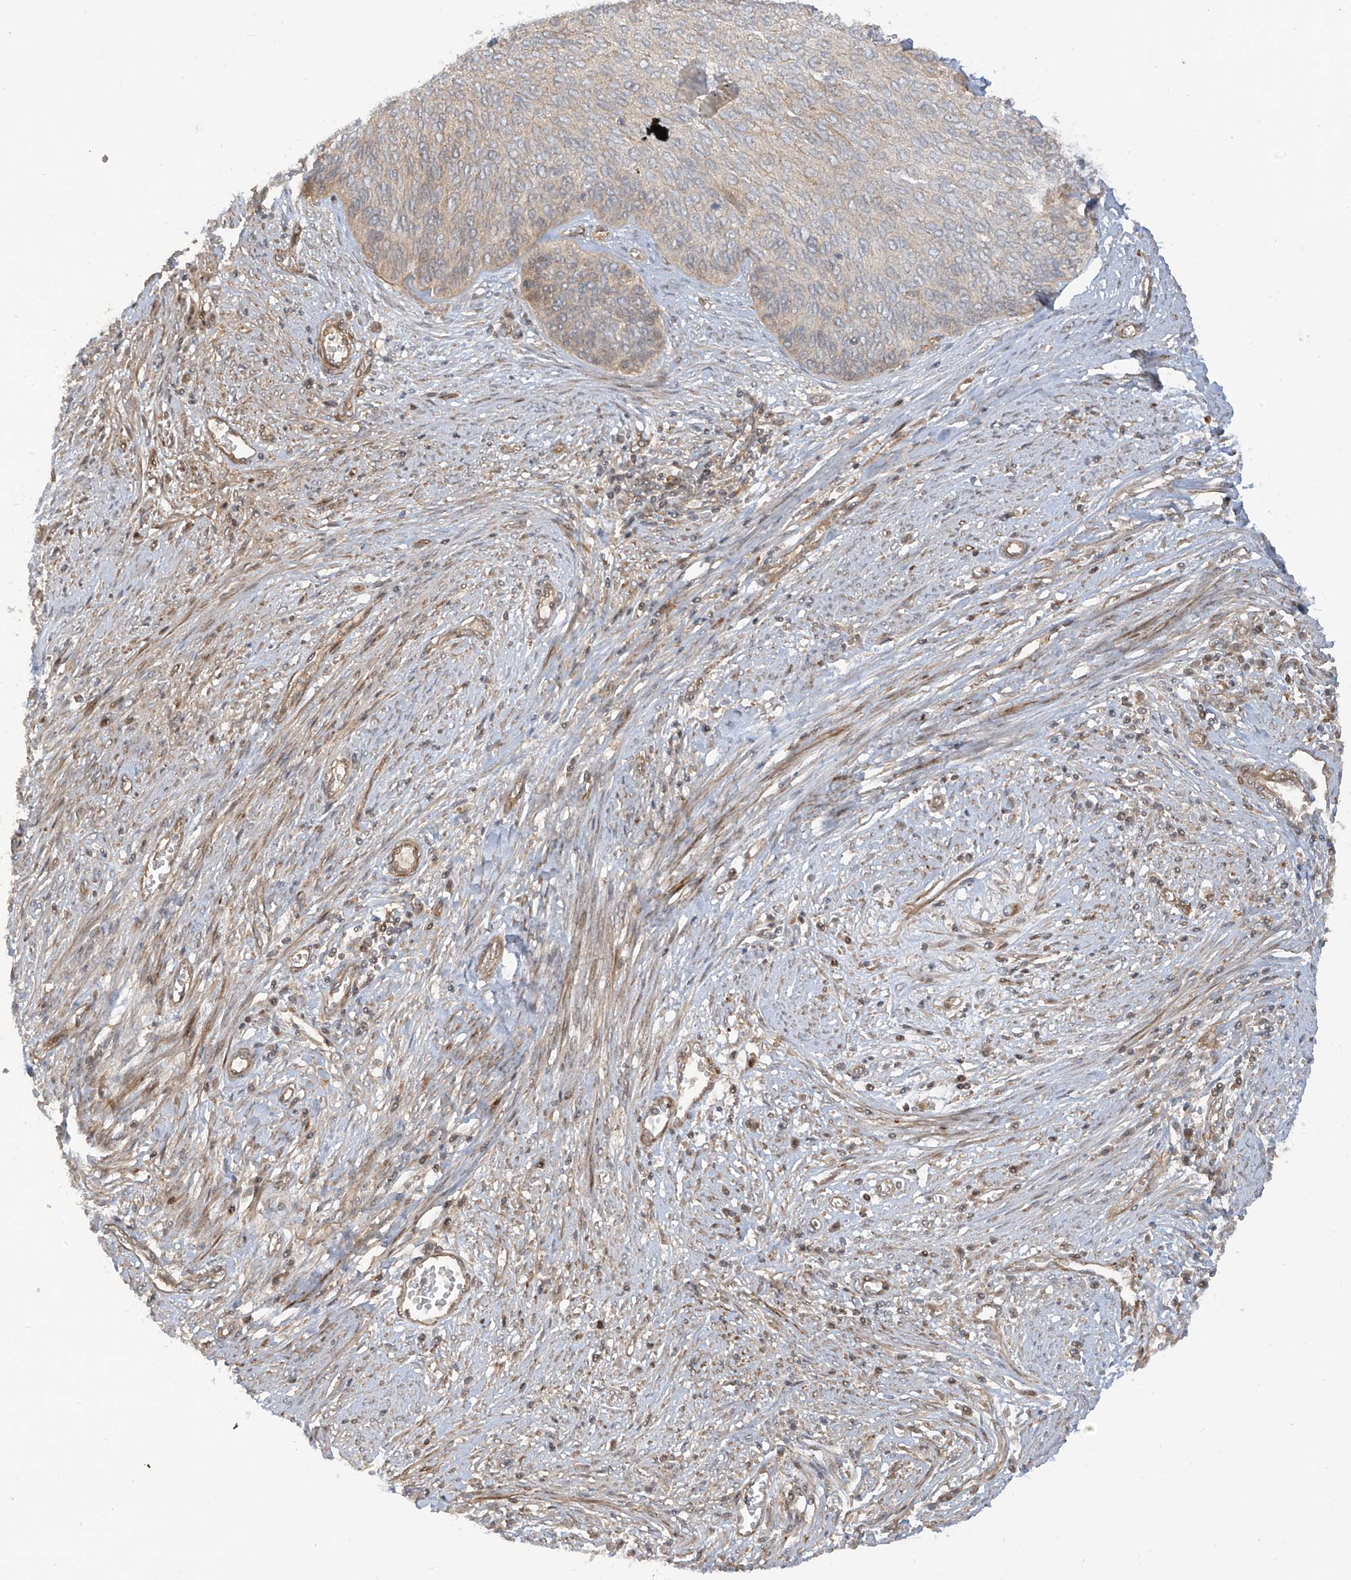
{"staining": {"intensity": "weak", "quantity": "<25%", "location": "cytoplasmic/membranous"}, "tissue": "cervical cancer", "cell_type": "Tumor cells", "image_type": "cancer", "snomed": [{"axis": "morphology", "description": "Squamous cell carcinoma, NOS"}, {"axis": "topography", "description": "Cervix"}], "caption": "Tumor cells show no significant staining in cervical cancer.", "gene": "ENTR1", "patient": {"sex": "female", "age": 55}}